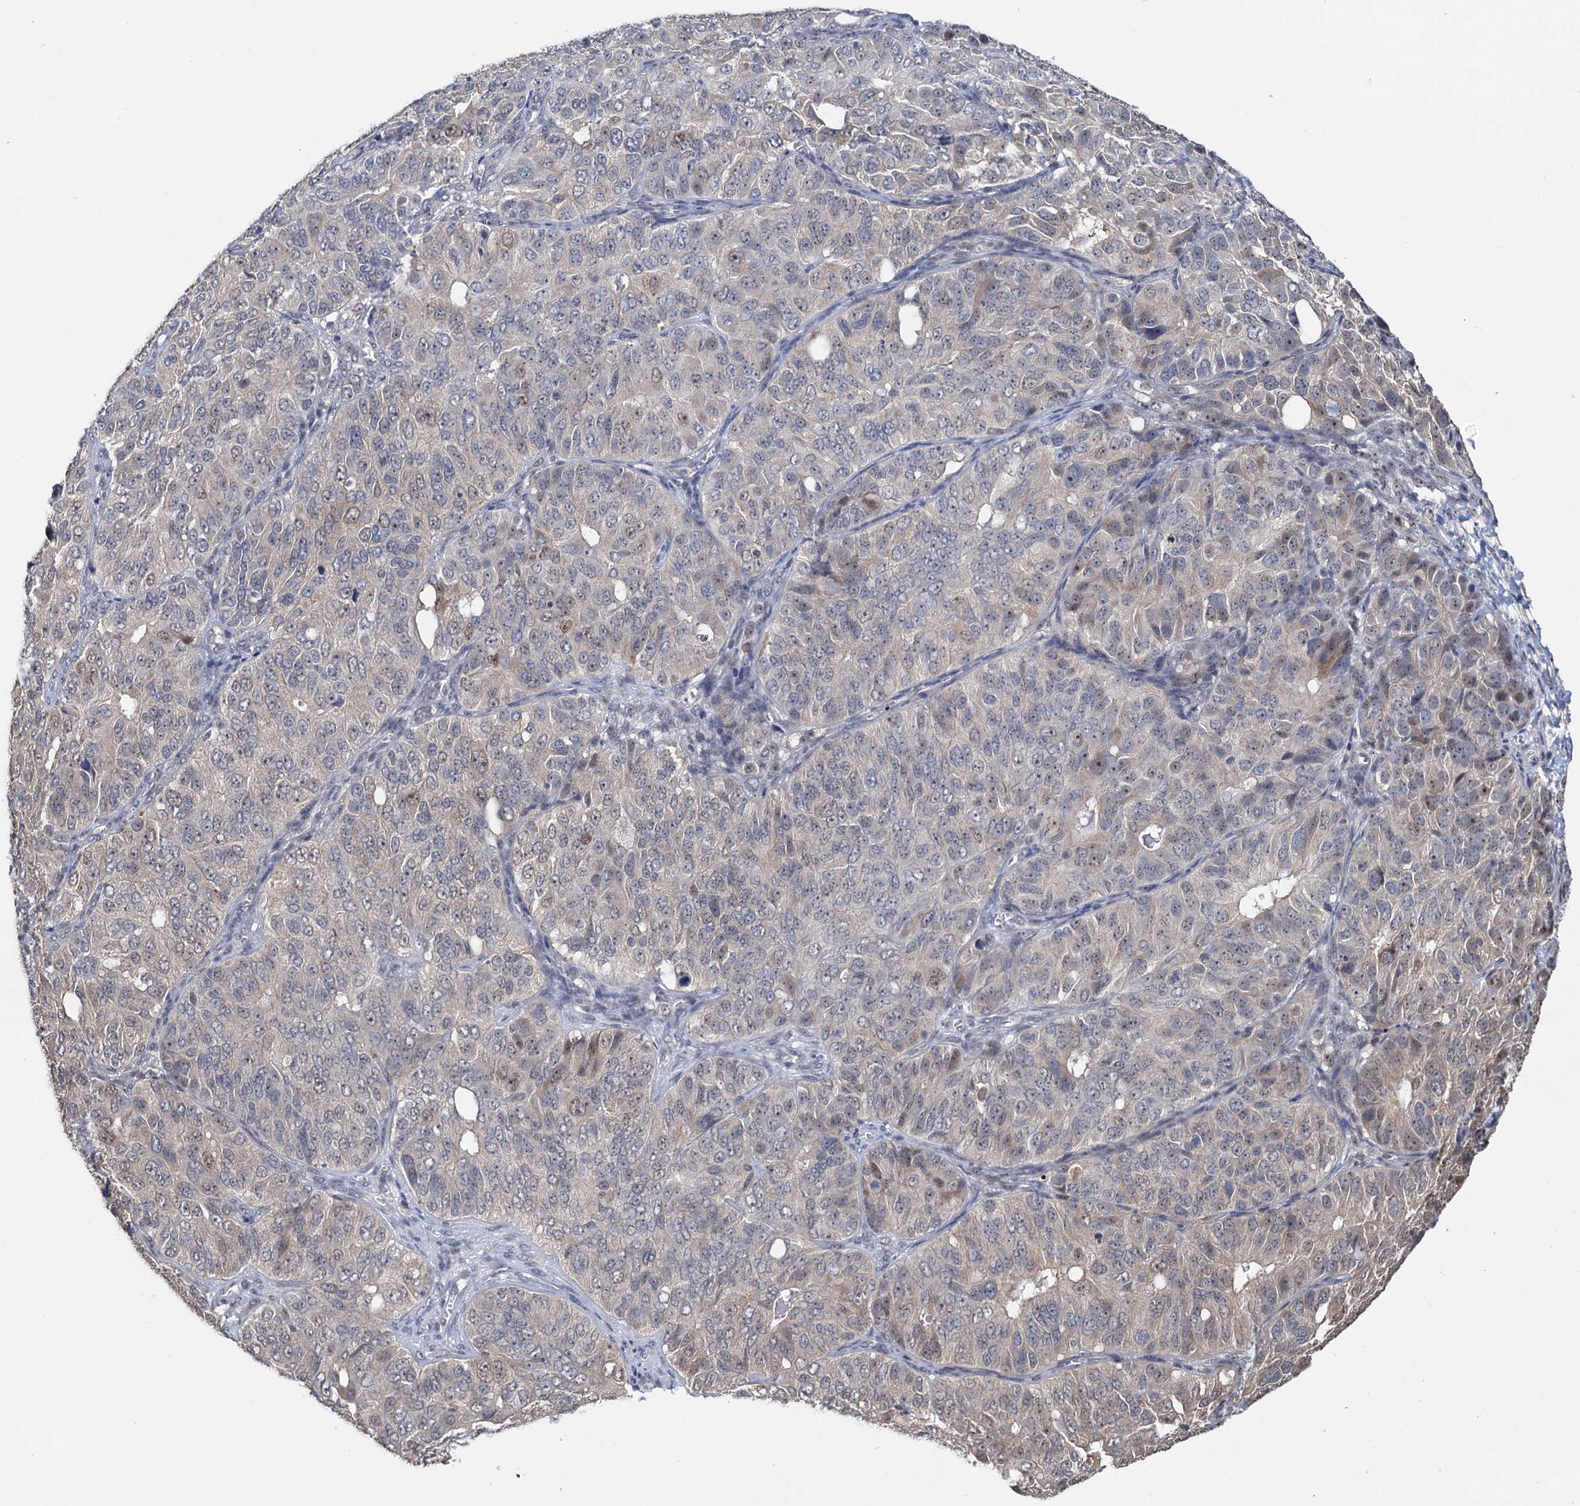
{"staining": {"intensity": "weak", "quantity": "<25%", "location": "nuclear"}, "tissue": "ovarian cancer", "cell_type": "Tumor cells", "image_type": "cancer", "snomed": [{"axis": "morphology", "description": "Carcinoma, endometroid"}, {"axis": "topography", "description": "Ovary"}], "caption": "Immunohistochemistry histopathology image of human ovarian endometroid carcinoma stained for a protein (brown), which reveals no positivity in tumor cells.", "gene": "NAT10", "patient": {"sex": "female", "age": 51}}